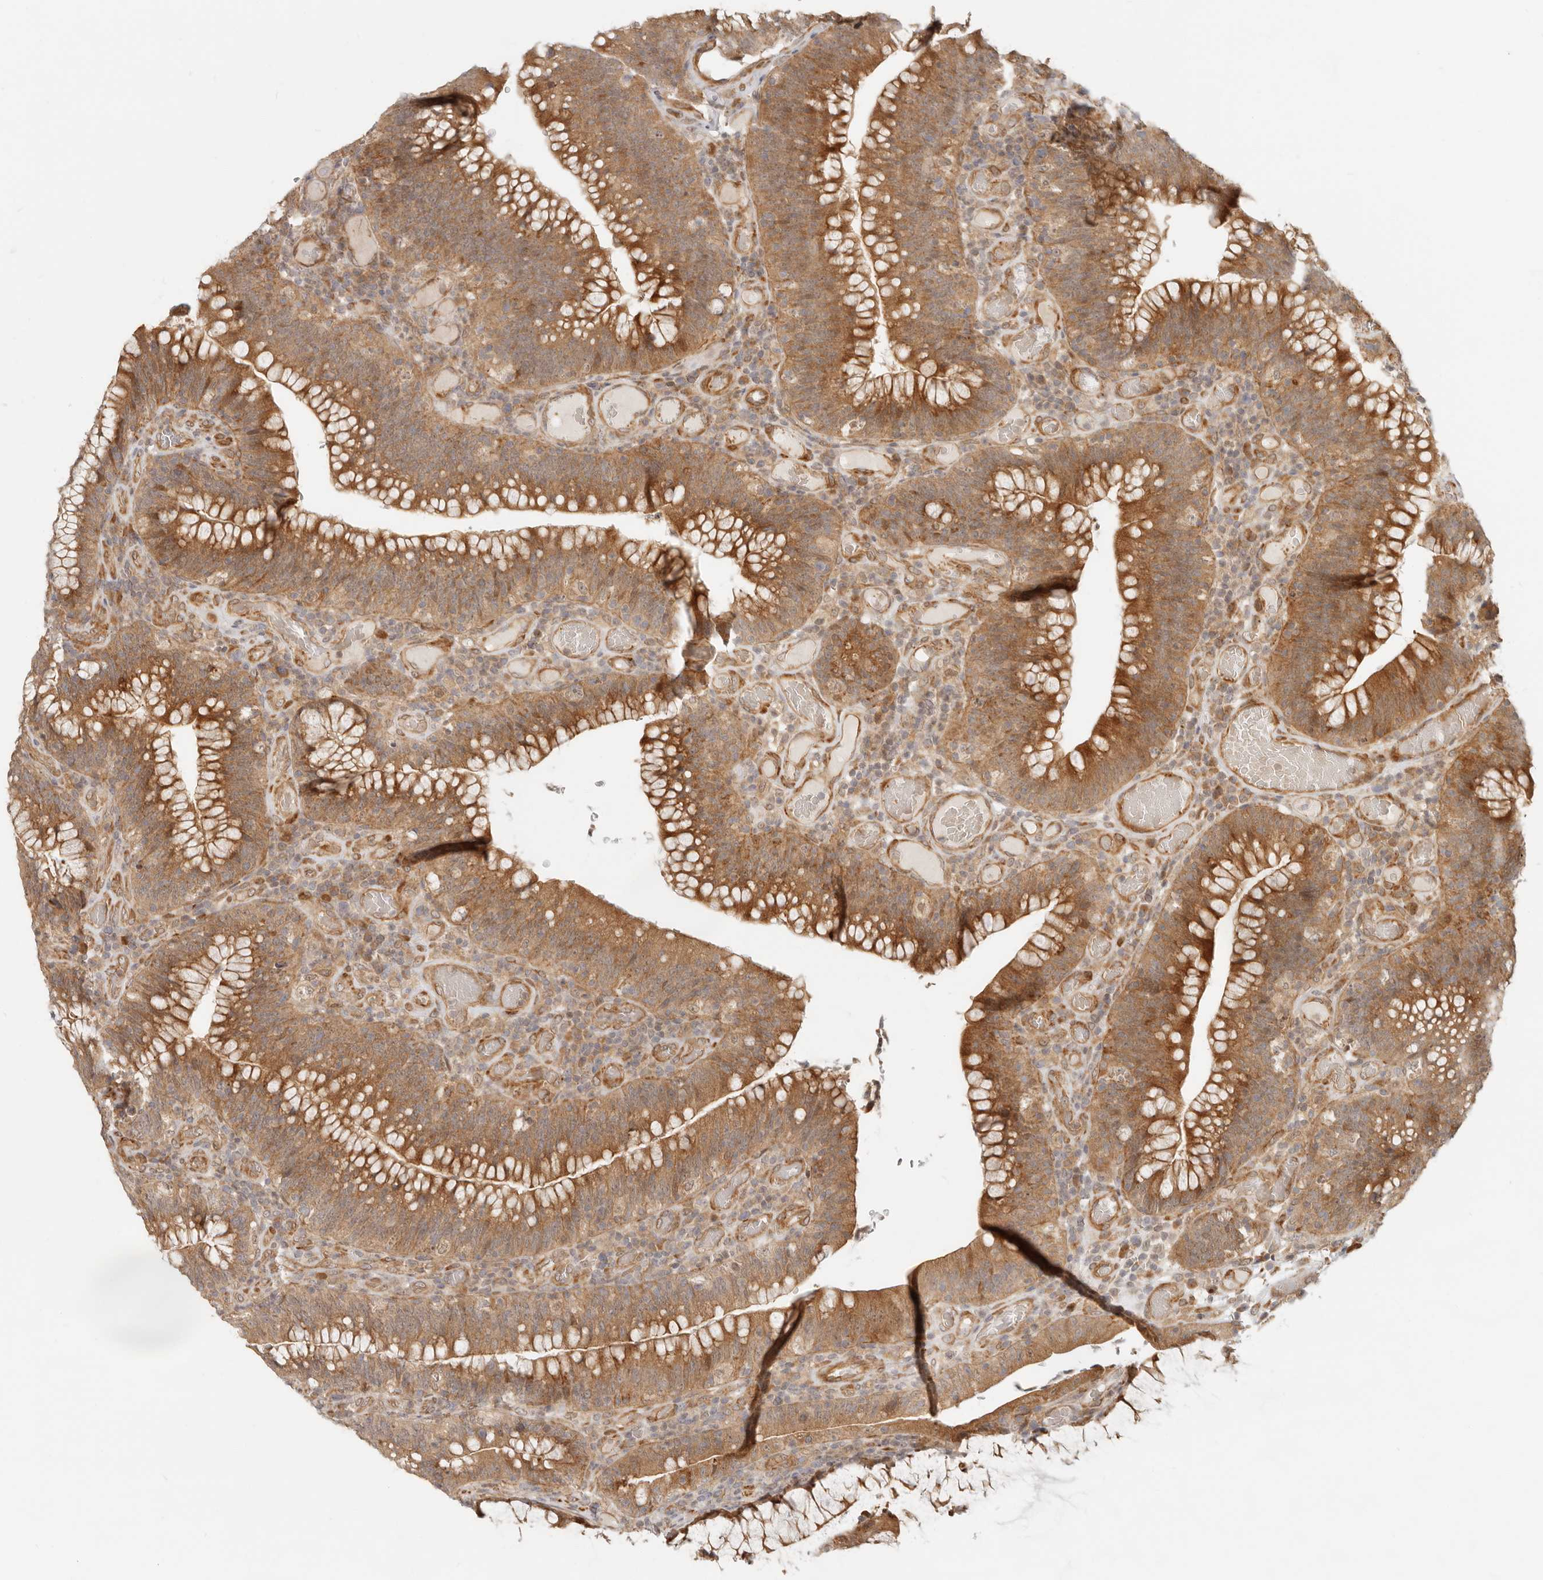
{"staining": {"intensity": "moderate", "quantity": ">75%", "location": "cytoplasmic/membranous"}, "tissue": "colorectal cancer", "cell_type": "Tumor cells", "image_type": "cancer", "snomed": [{"axis": "morphology", "description": "Normal tissue, NOS"}, {"axis": "topography", "description": "Colon"}], "caption": "Protein expression analysis of colorectal cancer shows moderate cytoplasmic/membranous positivity in about >75% of tumor cells.", "gene": "TUFT1", "patient": {"sex": "female", "age": 82}}